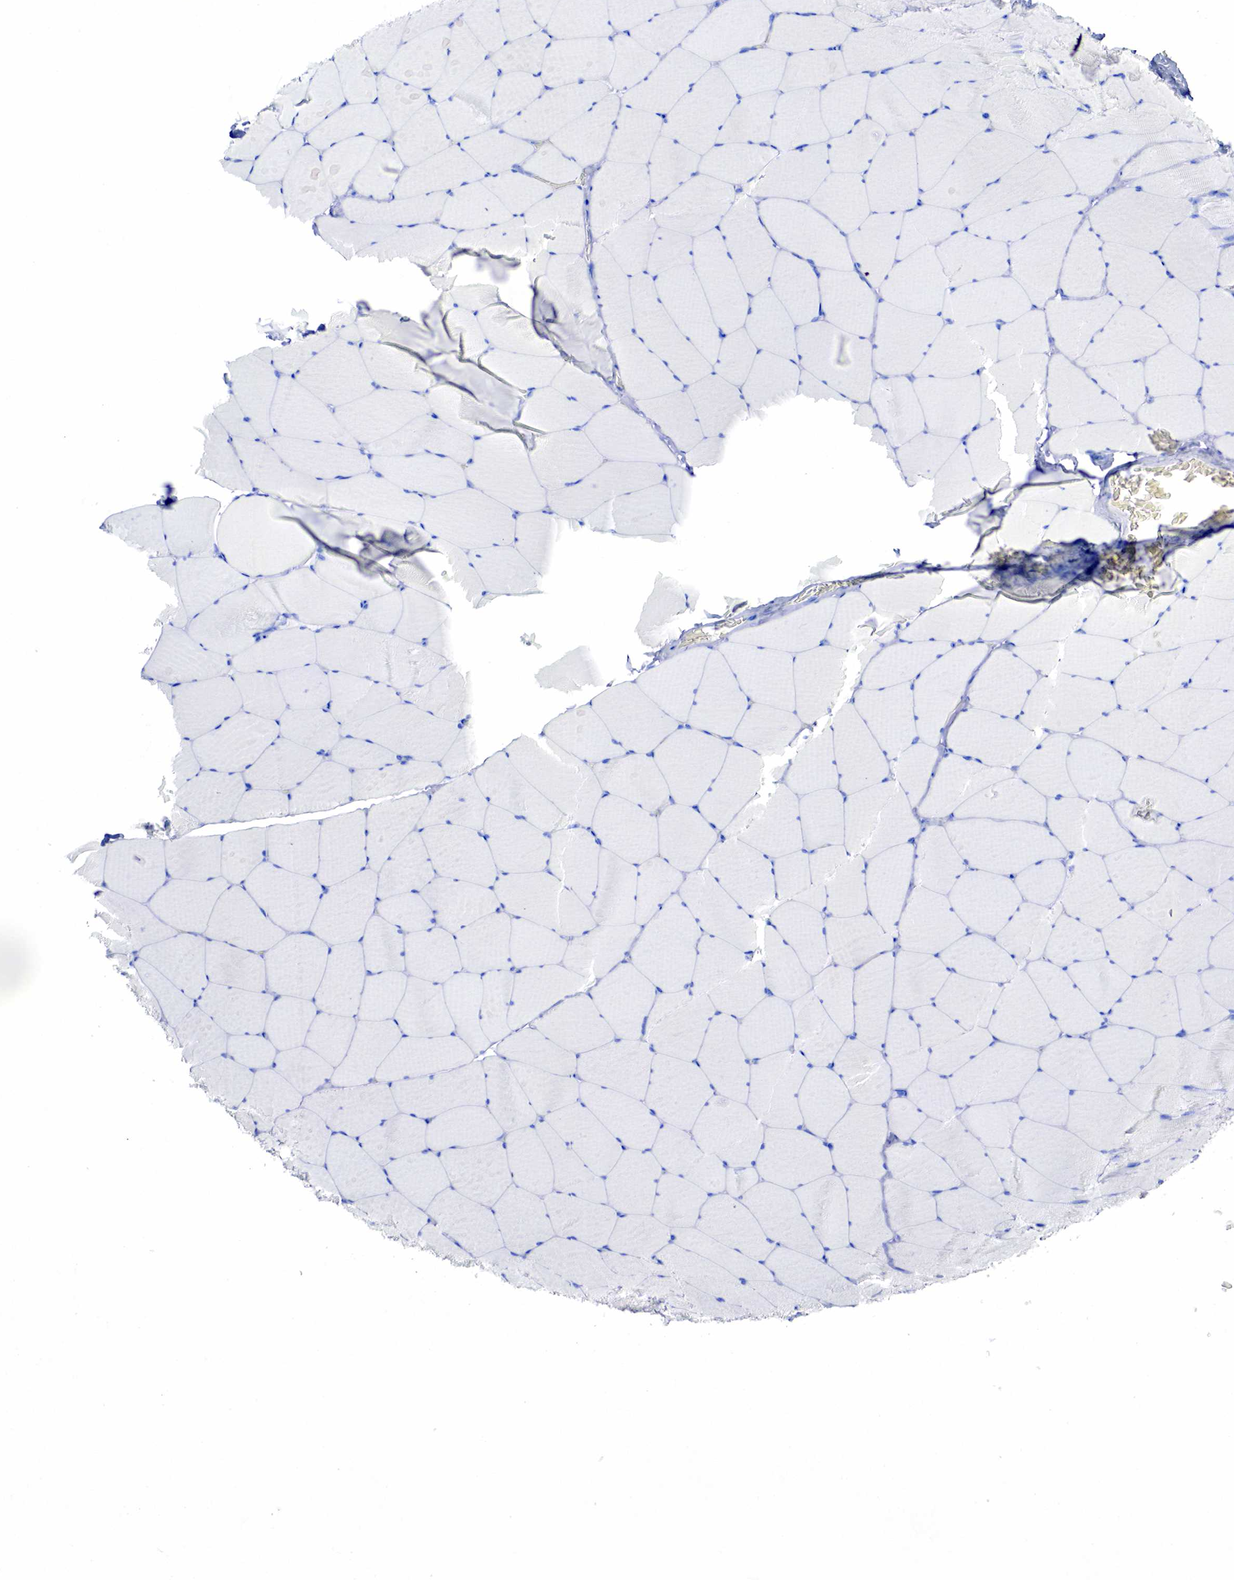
{"staining": {"intensity": "negative", "quantity": "none", "location": "none"}, "tissue": "skeletal muscle", "cell_type": "Myocytes", "image_type": "normal", "snomed": [{"axis": "morphology", "description": "Normal tissue, NOS"}, {"axis": "topography", "description": "Skeletal muscle"}, {"axis": "topography", "description": "Salivary gland"}], "caption": "The immunohistochemistry photomicrograph has no significant expression in myocytes of skeletal muscle.", "gene": "INHA", "patient": {"sex": "male", "age": 62}}